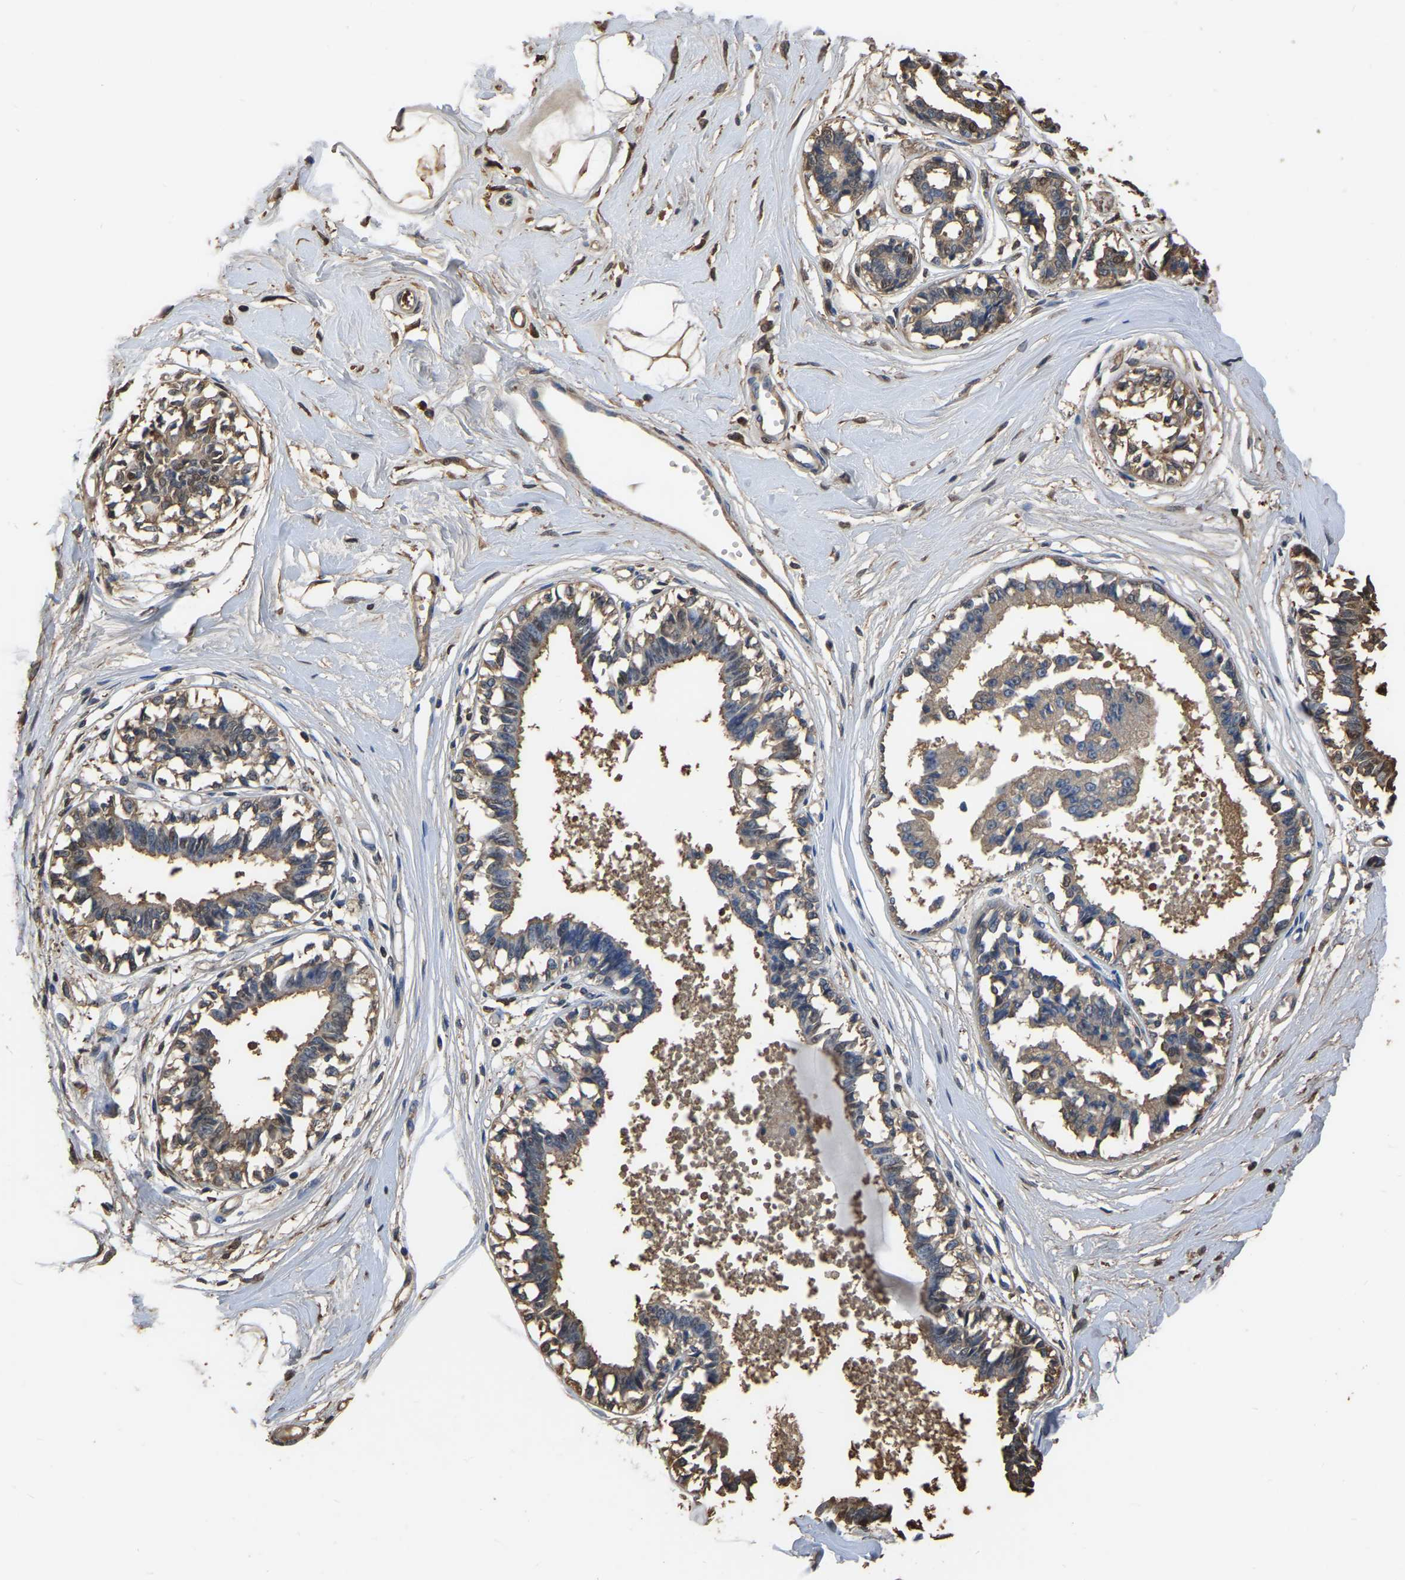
{"staining": {"intensity": "moderate", "quantity": ">75%", "location": "cytoplasmic/membranous"}, "tissue": "breast", "cell_type": "Adipocytes", "image_type": "normal", "snomed": [{"axis": "morphology", "description": "Normal tissue, NOS"}, {"axis": "topography", "description": "Breast"}], "caption": "High-magnification brightfield microscopy of benign breast stained with DAB (3,3'-diaminobenzidine) (brown) and counterstained with hematoxylin (blue). adipocytes exhibit moderate cytoplasmic/membranous staining is appreciated in approximately>75% of cells. Using DAB (brown) and hematoxylin (blue) stains, captured at high magnification using brightfield microscopy.", "gene": "LDHB", "patient": {"sex": "female", "age": 45}}